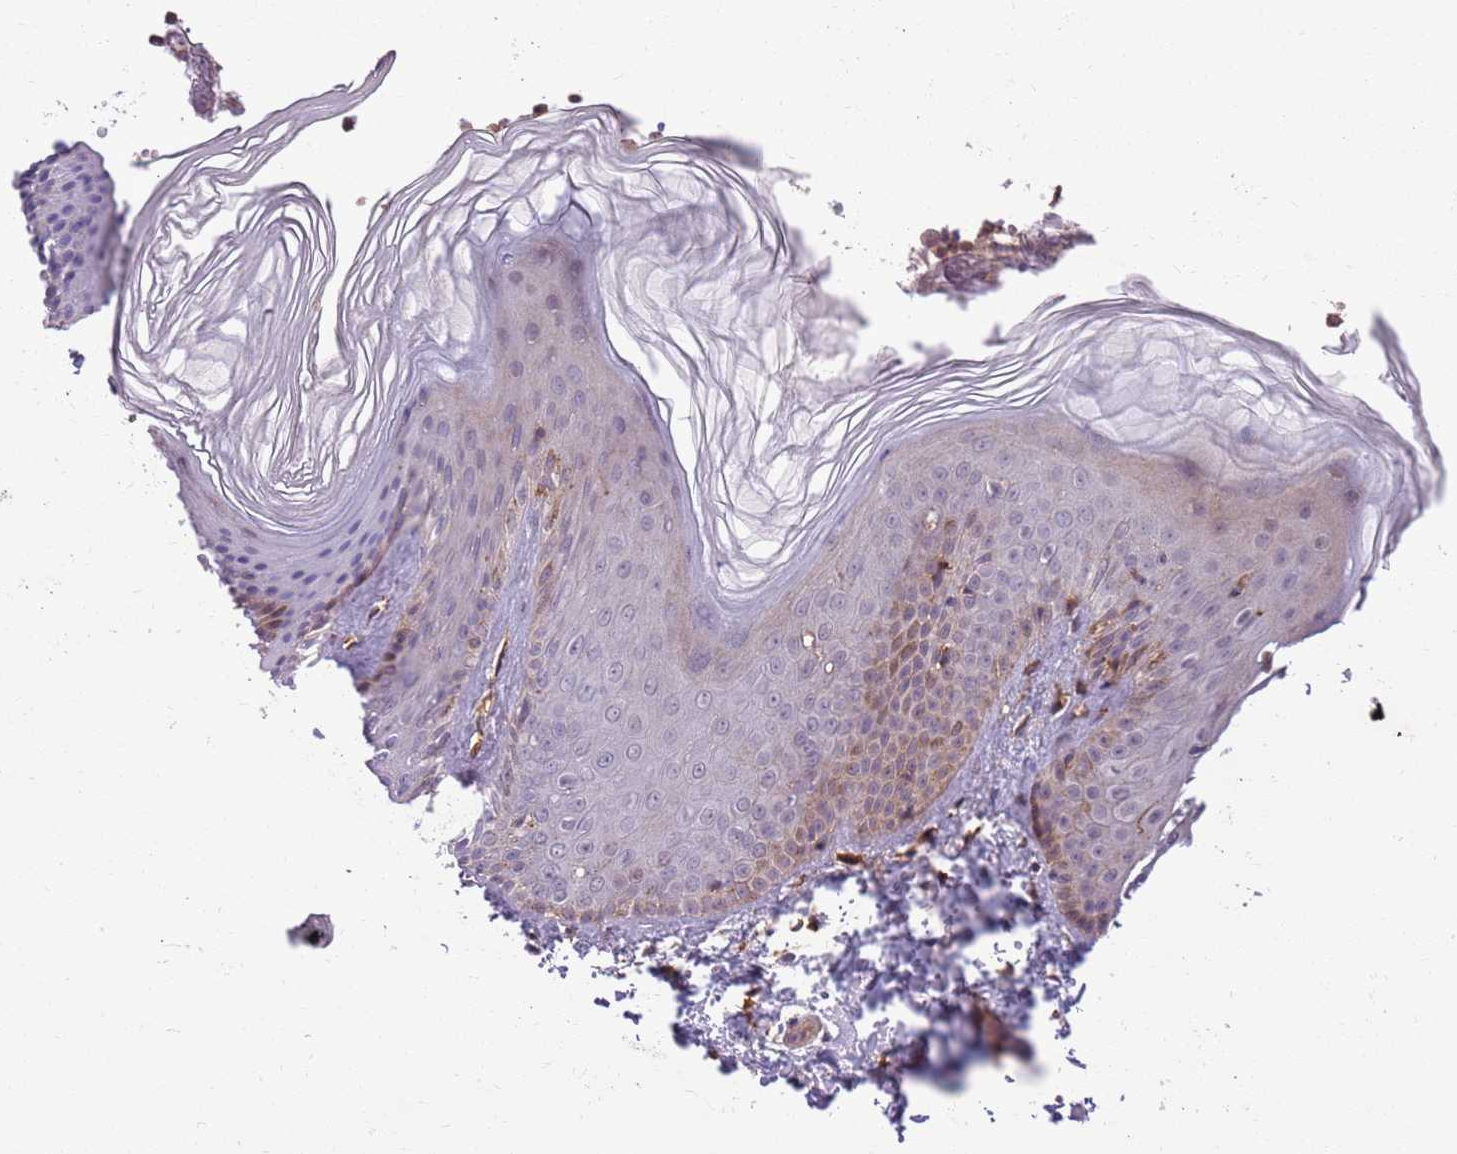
{"staining": {"intensity": "moderate", "quantity": "<25%", "location": "cytoplasmic/membranous"}, "tissue": "skin", "cell_type": "Epidermal cells", "image_type": "normal", "snomed": [{"axis": "morphology", "description": "Normal tissue, NOS"}, {"axis": "morphology", "description": "Inflammation, NOS"}, {"axis": "topography", "description": "Soft tissue"}, {"axis": "topography", "description": "Anal"}], "caption": "This is a photomicrograph of immunohistochemistry (IHC) staining of benign skin, which shows moderate staining in the cytoplasmic/membranous of epidermal cells.", "gene": "JAML", "patient": {"sex": "female", "age": 15}}